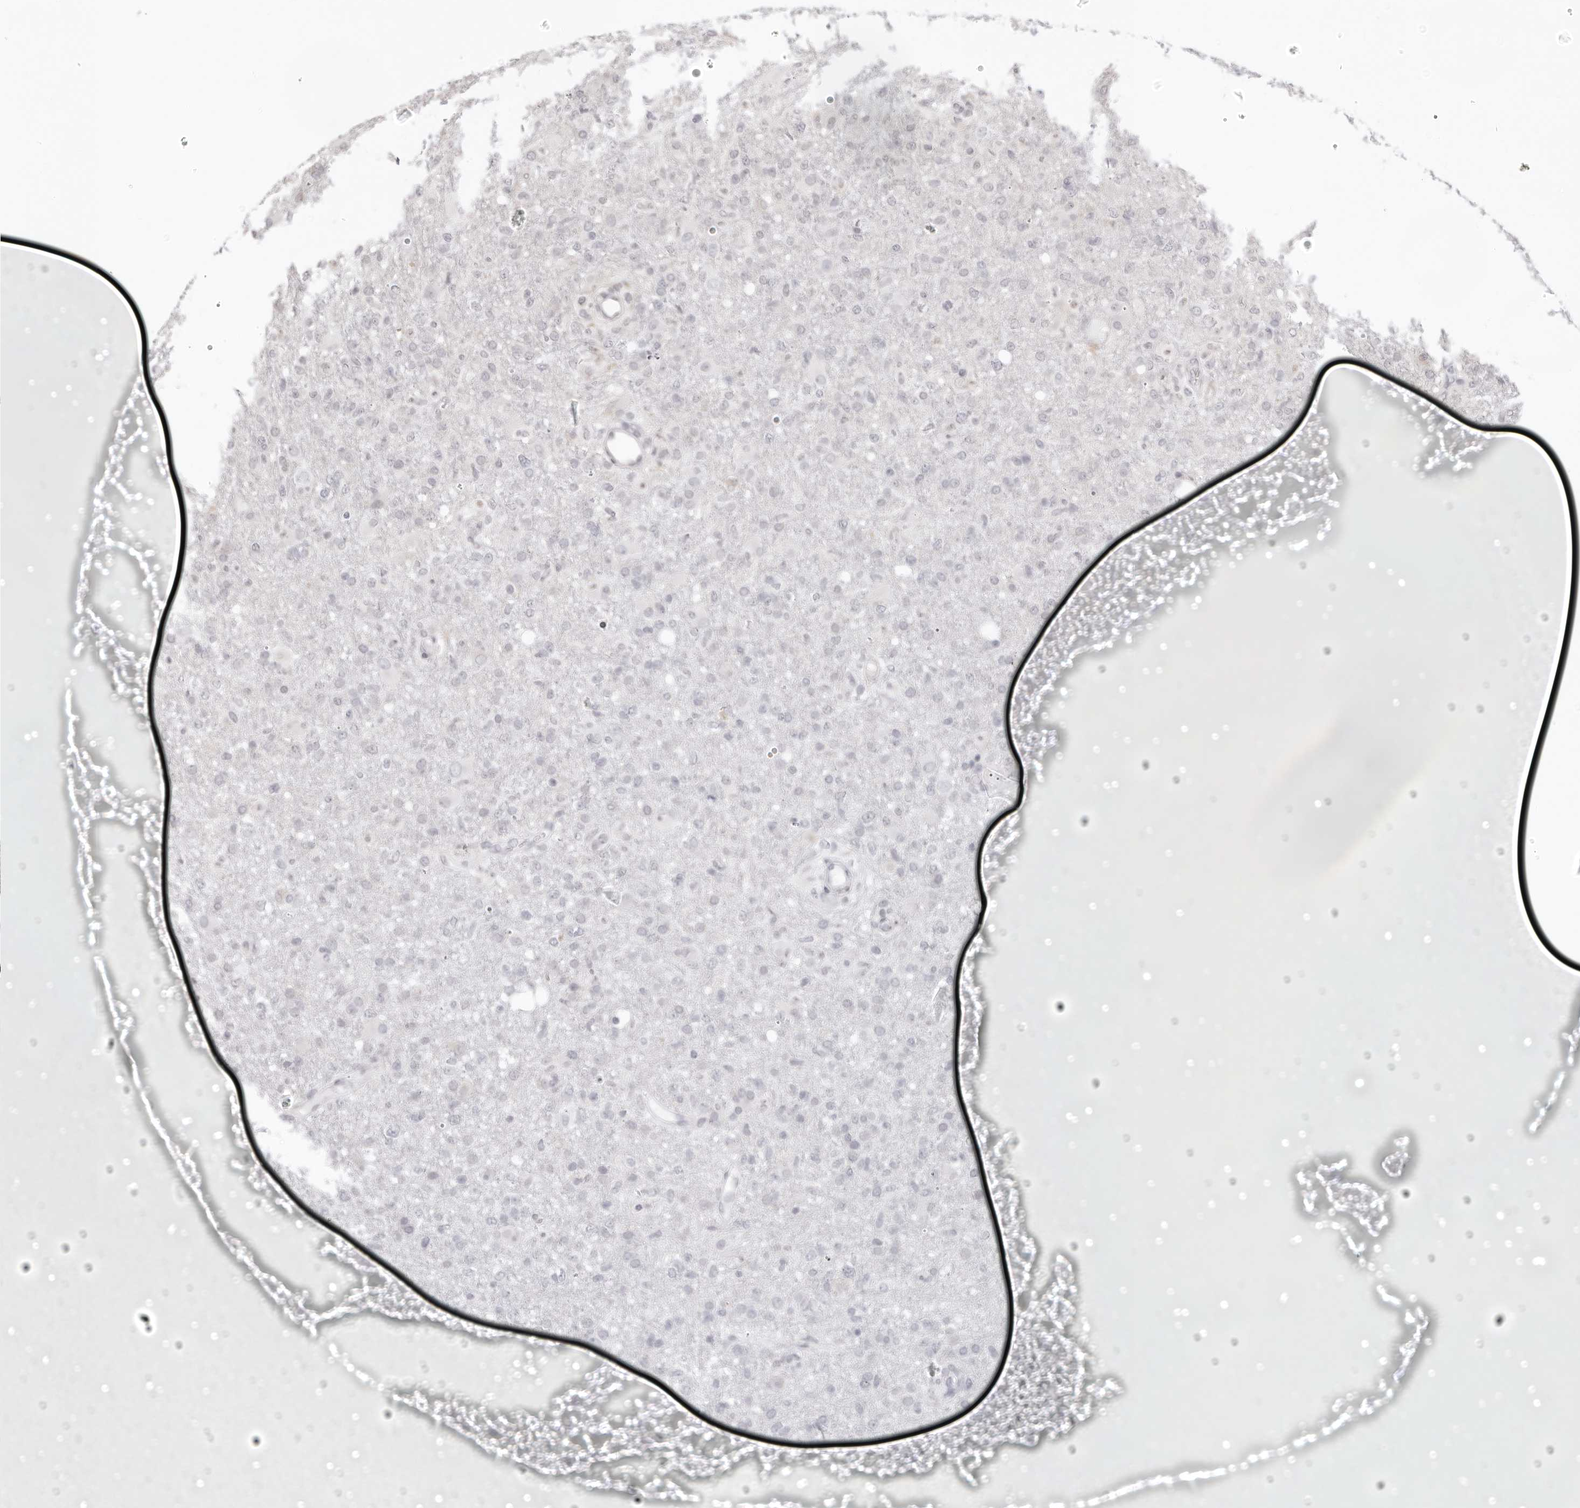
{"staining": {"intensity": "negative", "quantity": "none", "location": "none"}, "tissue": "glioma", "cell_type": "Tumor cells", "image_type": "cancer", "snomed": [{"axis": "morphology", "description": "Glioma, malignant, High grade"}, {"axis": "topography", "description": "Brain"}], "caption": "The photomicrograph shows no staining of tumor cells in glioma.", "gene": "FDPS", "patient": {"sex": "female", "age": 57}}